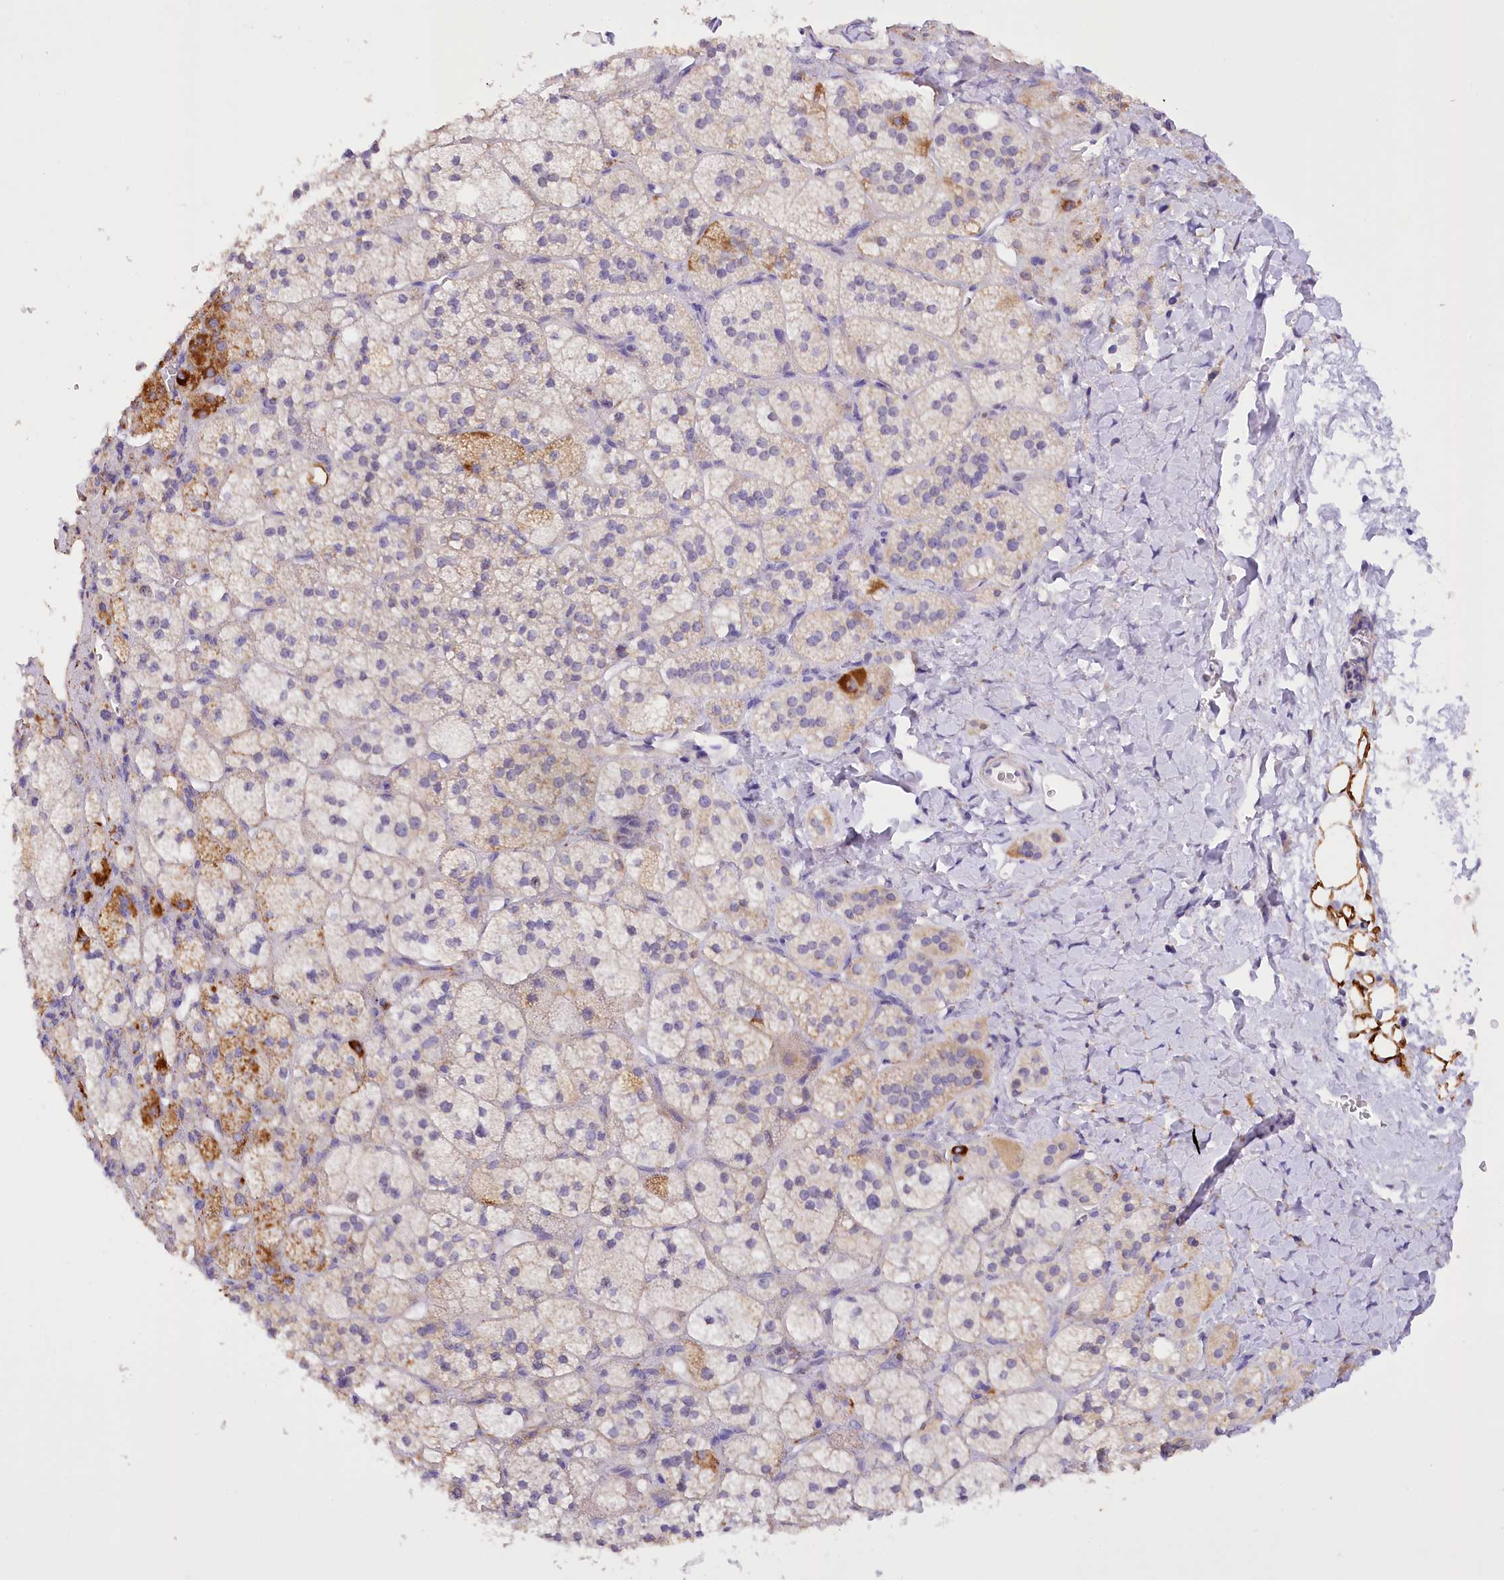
{"staining": {"intensity": "moderate", "quantity": "<25%", "location": "cytoplasmic/membranous"}, "tissue": "adrenal gland", "cell_type": "Glandular cells", "image_type": "normal", "snomed": [{"axis": "morphology", "description": "Normal tissue, NOS"}, {"axis": "topography", "description": "Adrenal gland"}], "caption": "Adrenal gland stained with DAB immunohistochemistry (IHC) demonstrates low levels of moderate cytoplasmic/membranous positivity in approximately <25% of glandular cells.", "gene": "DCUN1D1", "patient": {"sex": "male", "age": 61}}